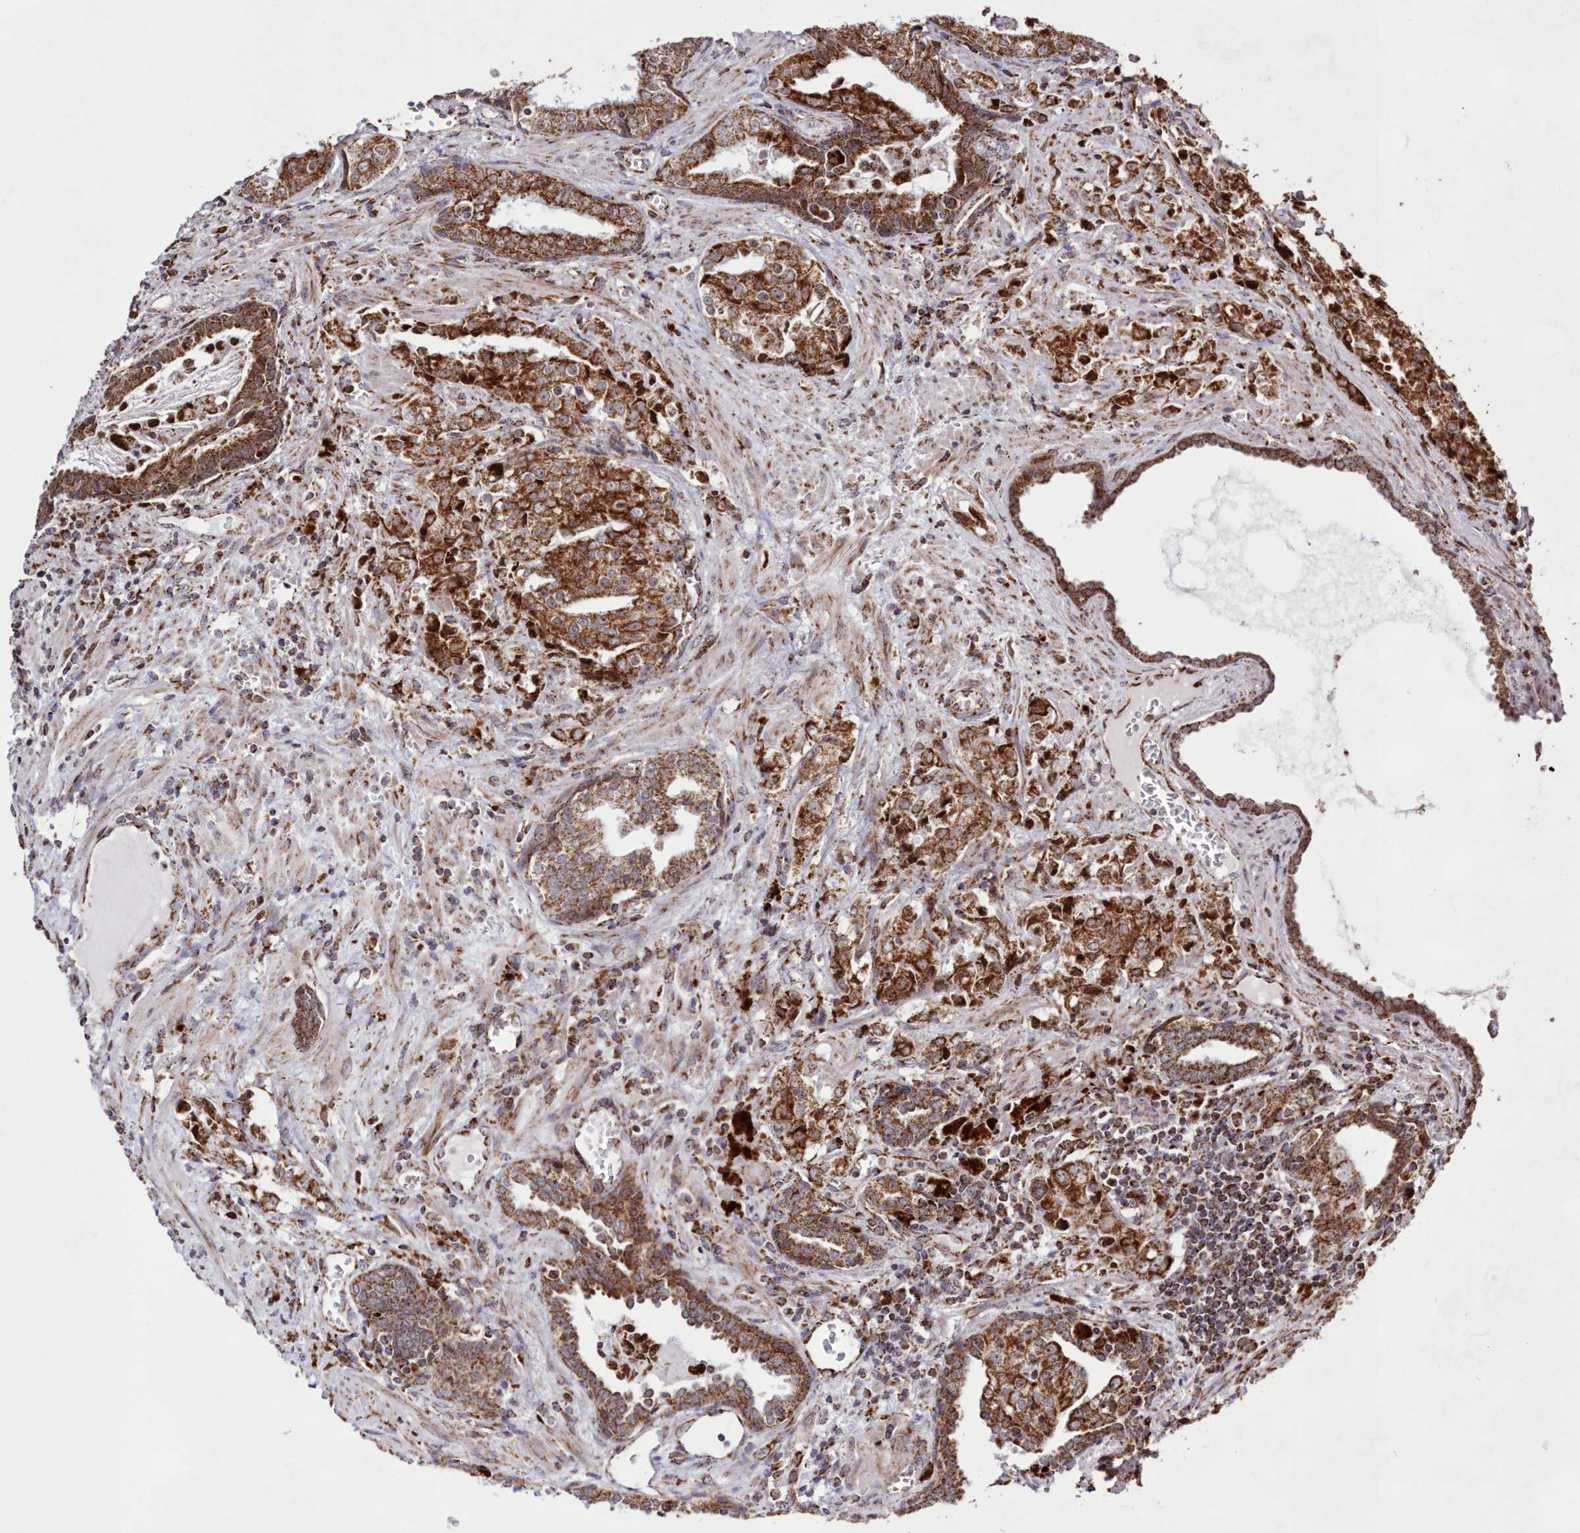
{"staining": {"intensity": "moderate", "quantity": ">75%", "location": "cytoplasmic/membranous"}, "tissue": "prostate cancer", "cell_type": "Tumor cells", "image_type": "cancer", "snomed": [{"axis": "morphology", "description": "Adenocarcinoma, High grade"}, {"axis": "topography", "description": "Prostate"}], "caption": "Protein expression analysis of prostate cancer (high-grade adenocarcinoma) exhibits moderate cytoplasmic/membranous positivity in about >75% of tumor cells.", "gene": "HADHB", "patient": {"sex": "male", "age": 68}}